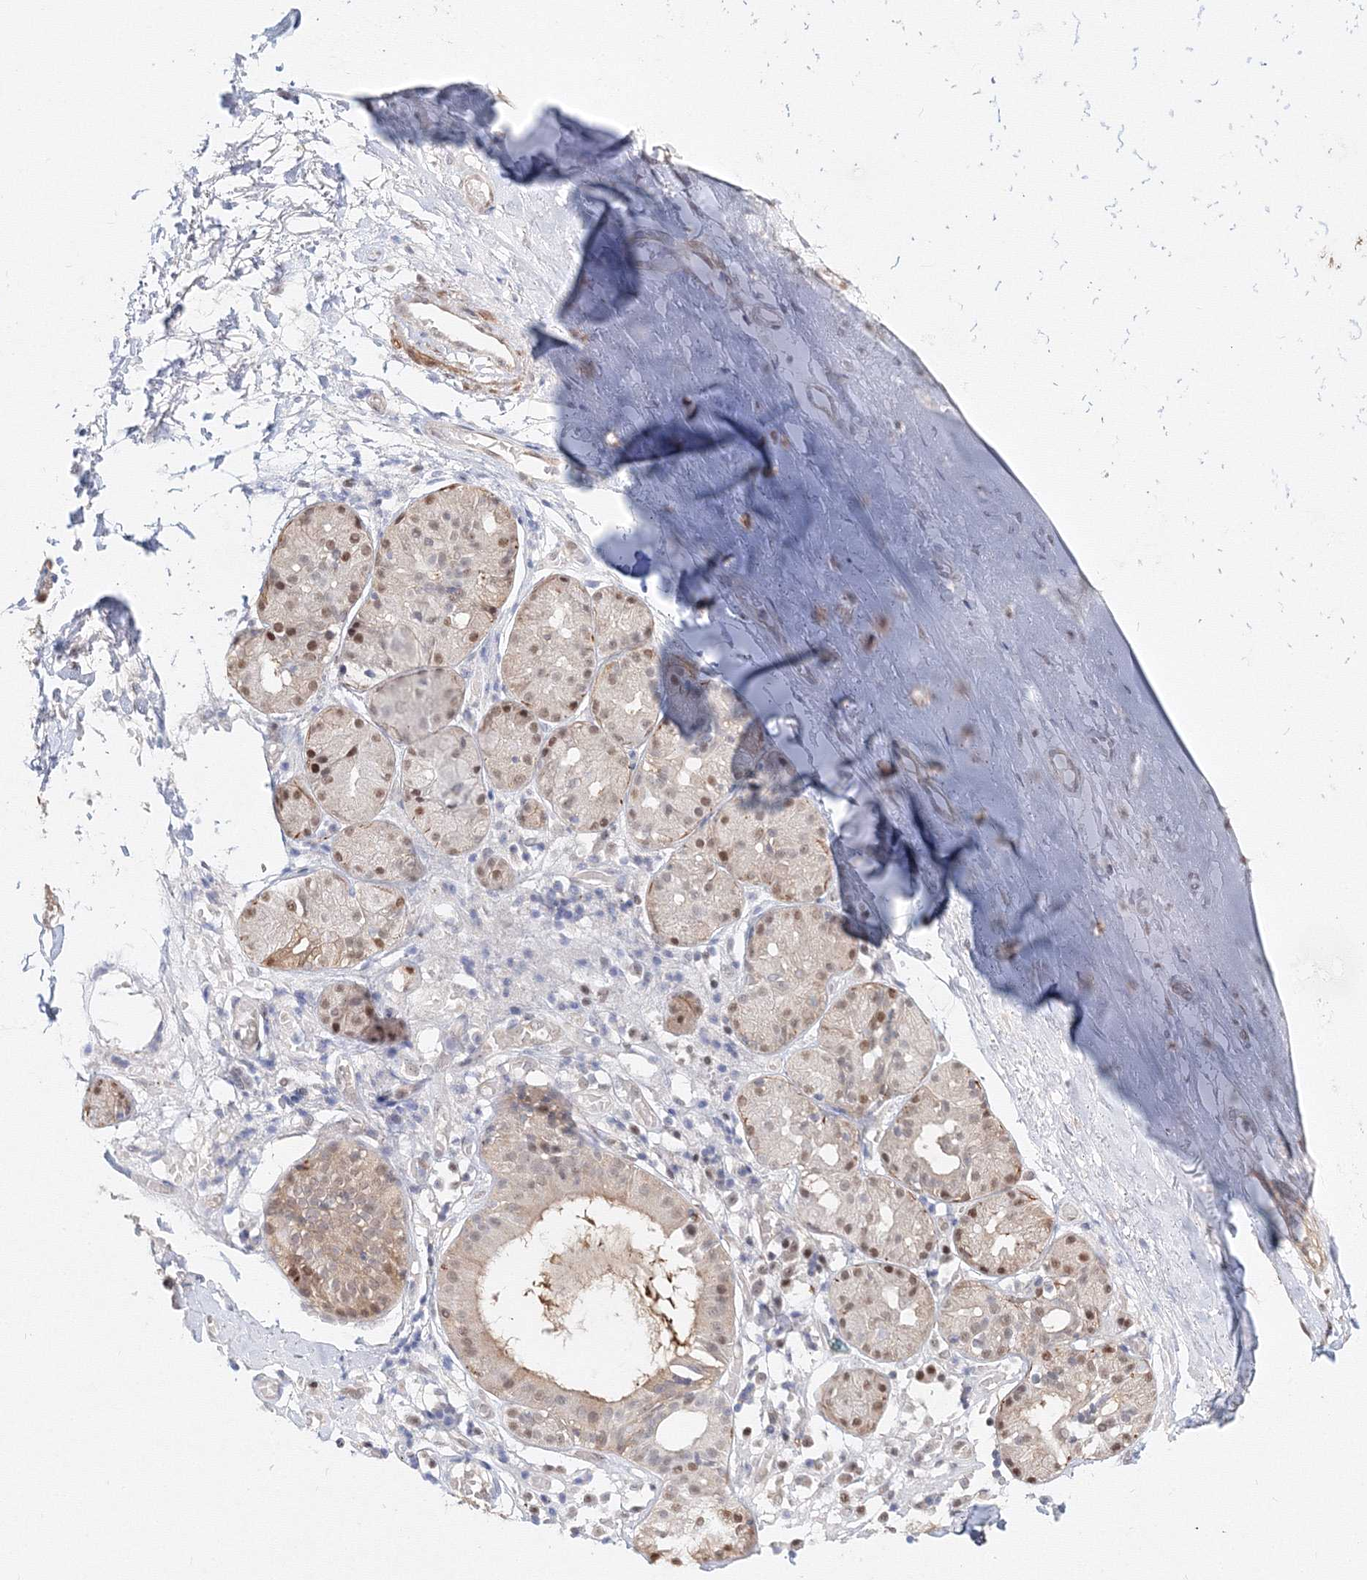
{"staining": {"intensity": "negative", "quantity": "none", "location": "none"}, "tissue": "adipose tissue", "cell_type": "Adipocytes", "image_type": "normal", "snomed": [{"axis": "morphology", "description": "Normal tissue, NOS"}, {"axis": "morphology", "description": "Basal cell carcinoma"}, {"axis": "topography", "description": "Cartilage tissue"}, {"axis": "topography", "description": "Nasopharynx"}, {"axis": "topography", "description": "Oral tissue"}], "caption": "Adipocytes are negative for brown protein staining in unremarkable adipose tissue. Brightfield microscopy of immunohistochemistry stained with DAB (brown) and hematoxylin (blue), captured at high magnification.", "gene": "ARHGAP21", "patient": {"sex": "female", "age": 77}}